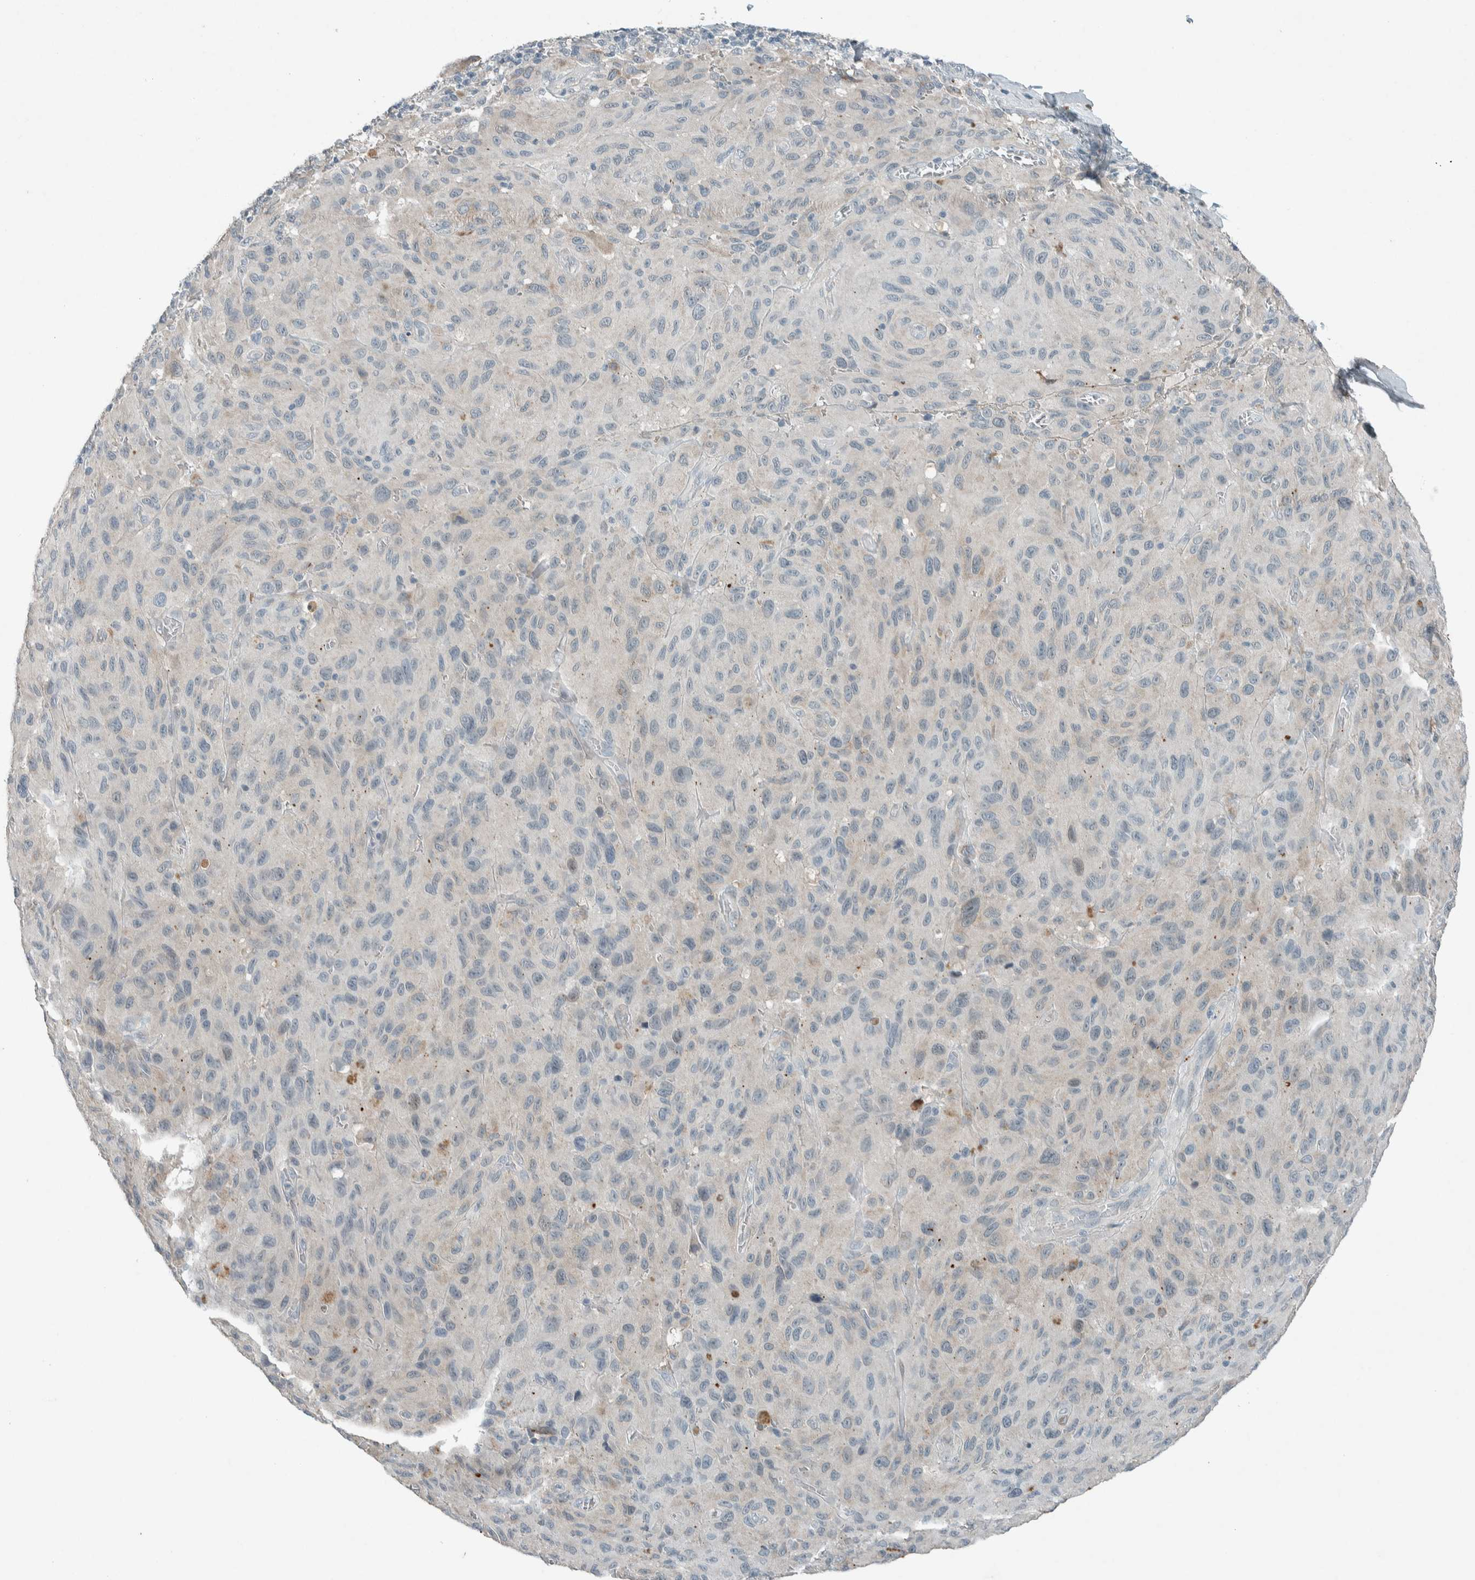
{"staining": {"intensity": "negative", "quantity": "none", "location": "none"}, "tissue": "melanoma", "cell_type": "Tumor cells", "image_type": "cancer", "snomed": [{"axis": "morphology", "description": "Malignant melanoma, NOS"}, {"axis": "topography", "description": "Skin"}], "caption": "The micrograph shows no staining of tumor cells in melanoma.", "gene": "CERCAM", "patient": {"sex": "male", "age": 66}}